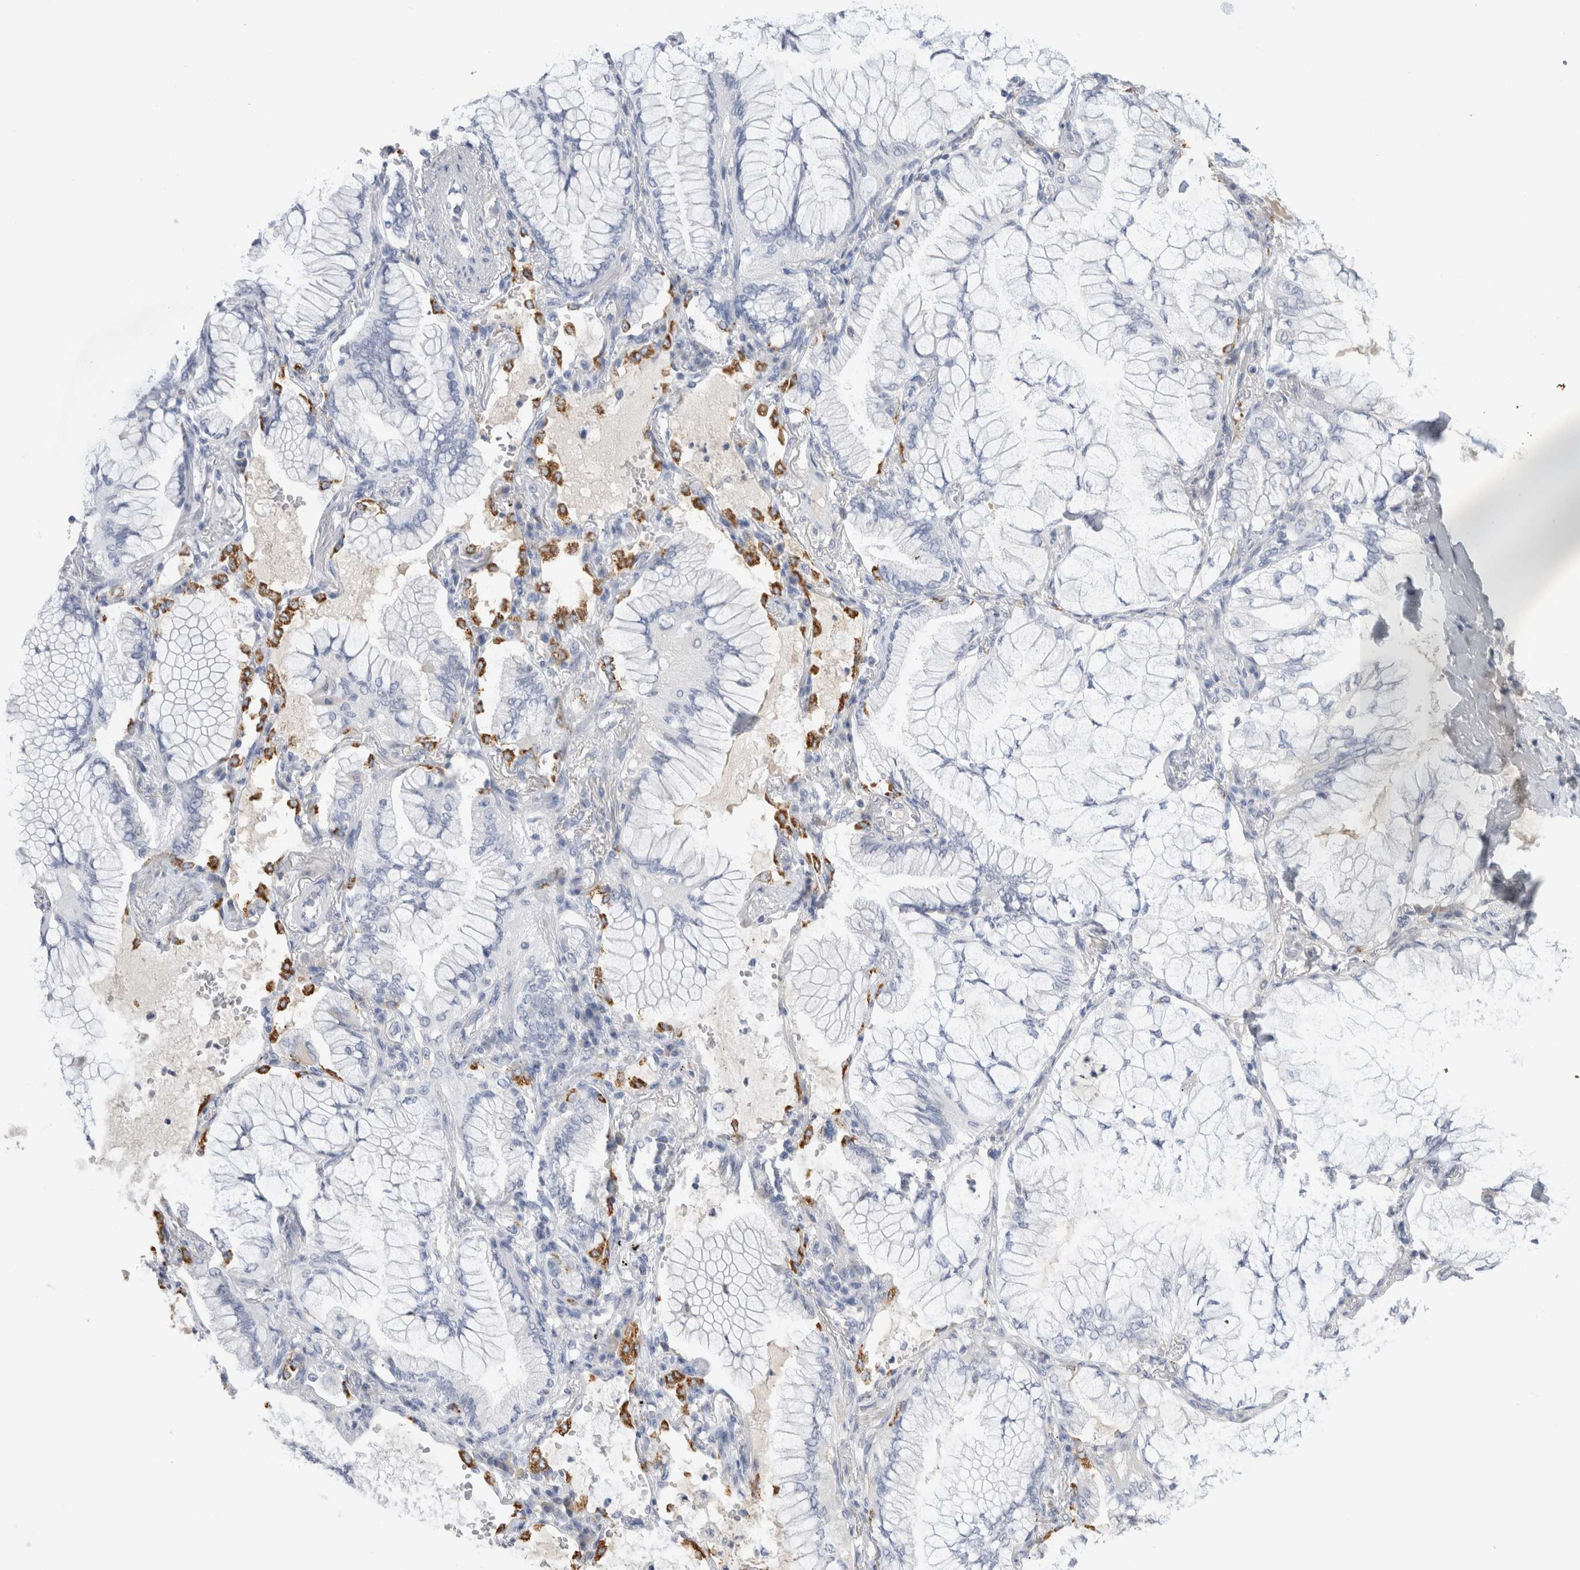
{"staining": {"intensity": "negative", "quantity": "none", "location": "none"}, "tissue": "lung cancer", "cell_type": "Tumor cells", "image_type": "cancer", "snomed": [{"axis": "morphology", "description": "Adenocarcinoma, NOS"}, {"axis": "topography", "description": "Lung"}], "caption": "An IHC micrograph of lung cancer (adenocarcinoma) is shown. There is no staining in tumor cells of lung cancer (adenocarcinoma).", "gene": "LAMP3", "patient": {"sex": "female", "age": 70}}